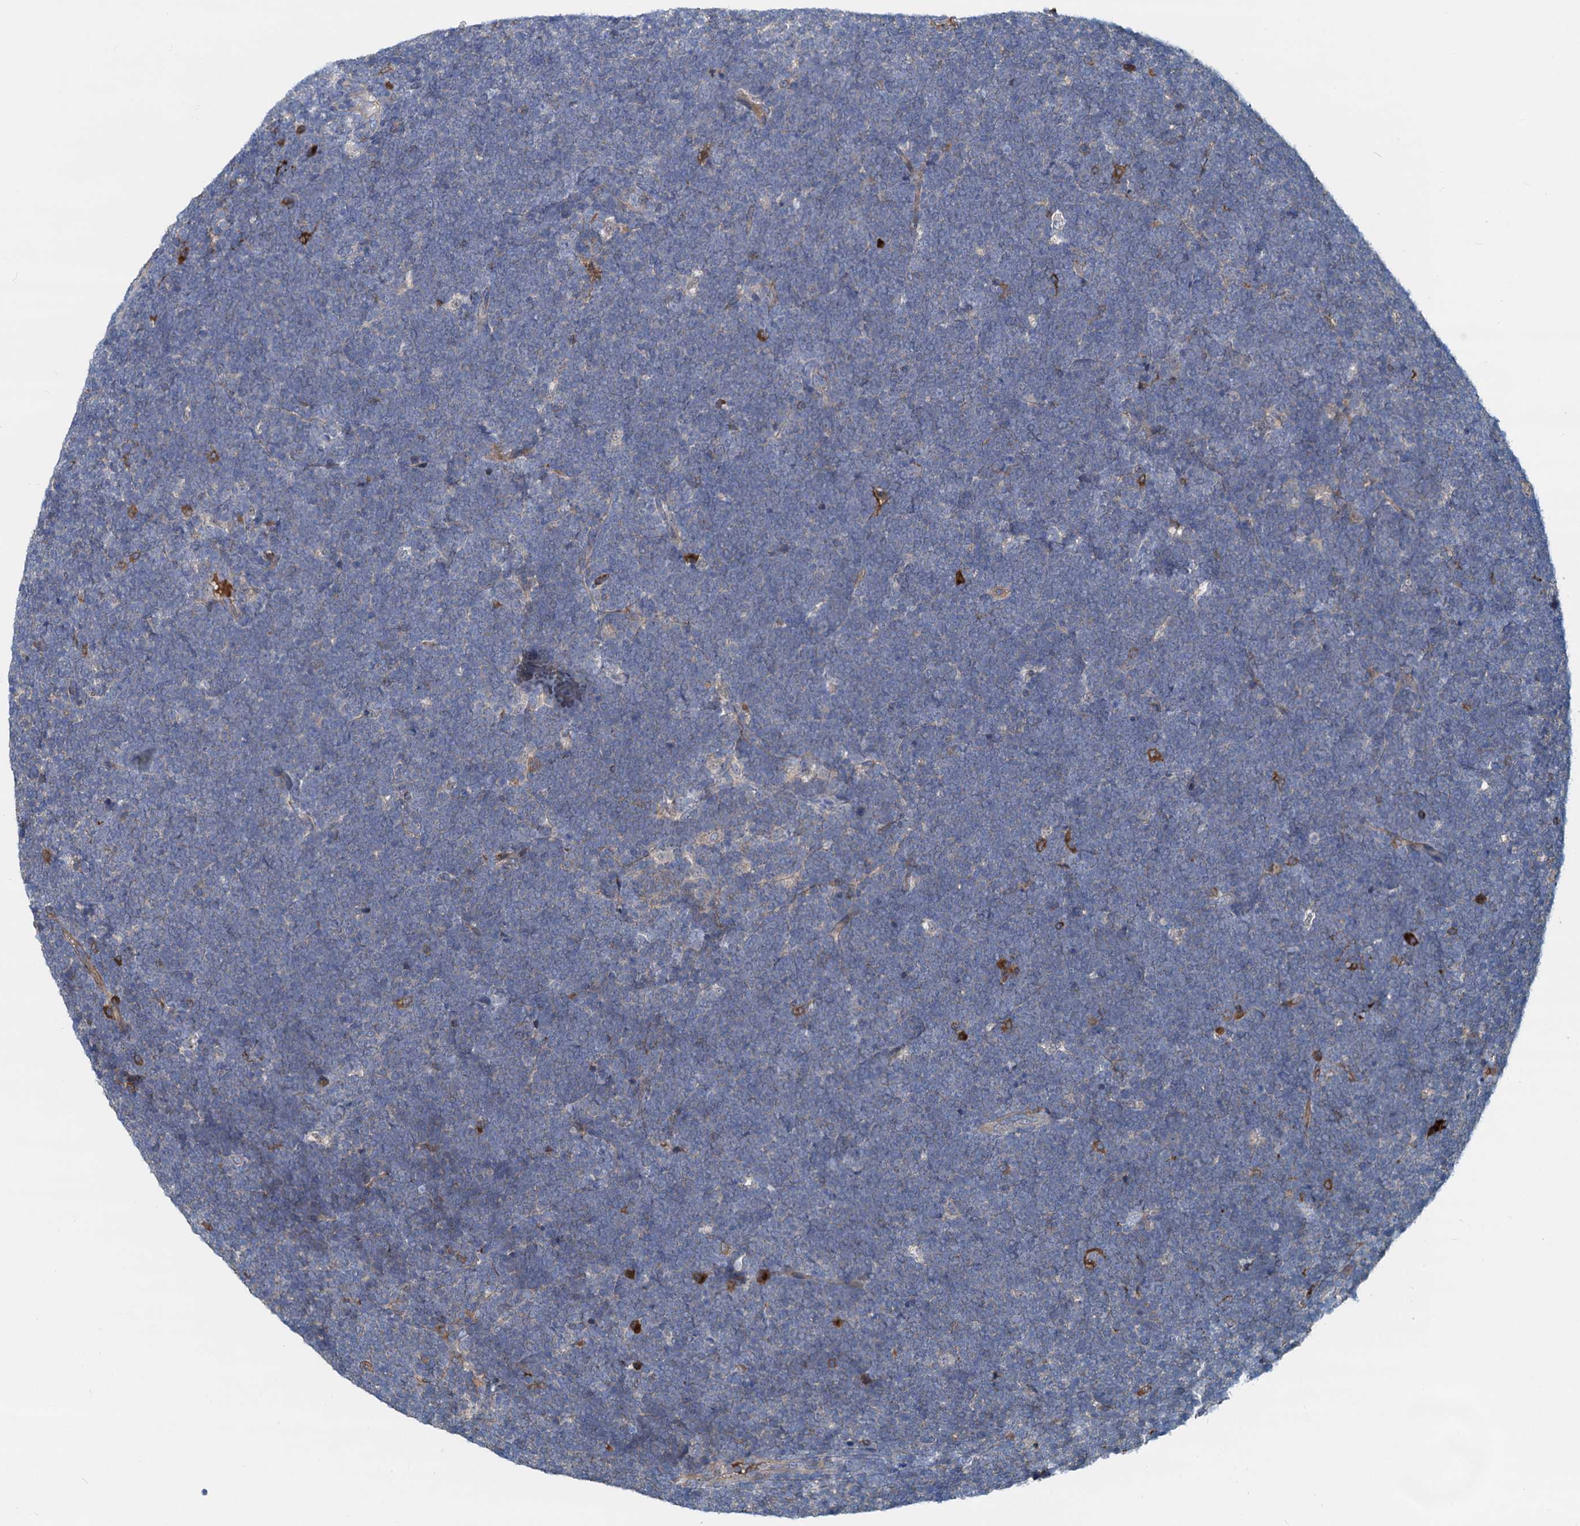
{"staining": {"intensity": "negative", "quantity": "none", "location": "none"}, "tissue": "lymphoma", "cell_type": "Tumor cells", "image_type": "cancer", "snomed": [{"axis": "morphology", "description": "Malignant lymphoma, non-Hodgkin's type, High grade"}, {"axis": "topography", "description": "Lymph node"}], "caption": "Tumor cells show no significant protein expression in high-grade malignant lymphoma, non-Hodgkin's type. (DAB (3,3'-diaminobenzidine) immunohistochemistry (IHC), high magnification).", "gene": "LNX2", "patient": {"sex": "male", "age": 13}}